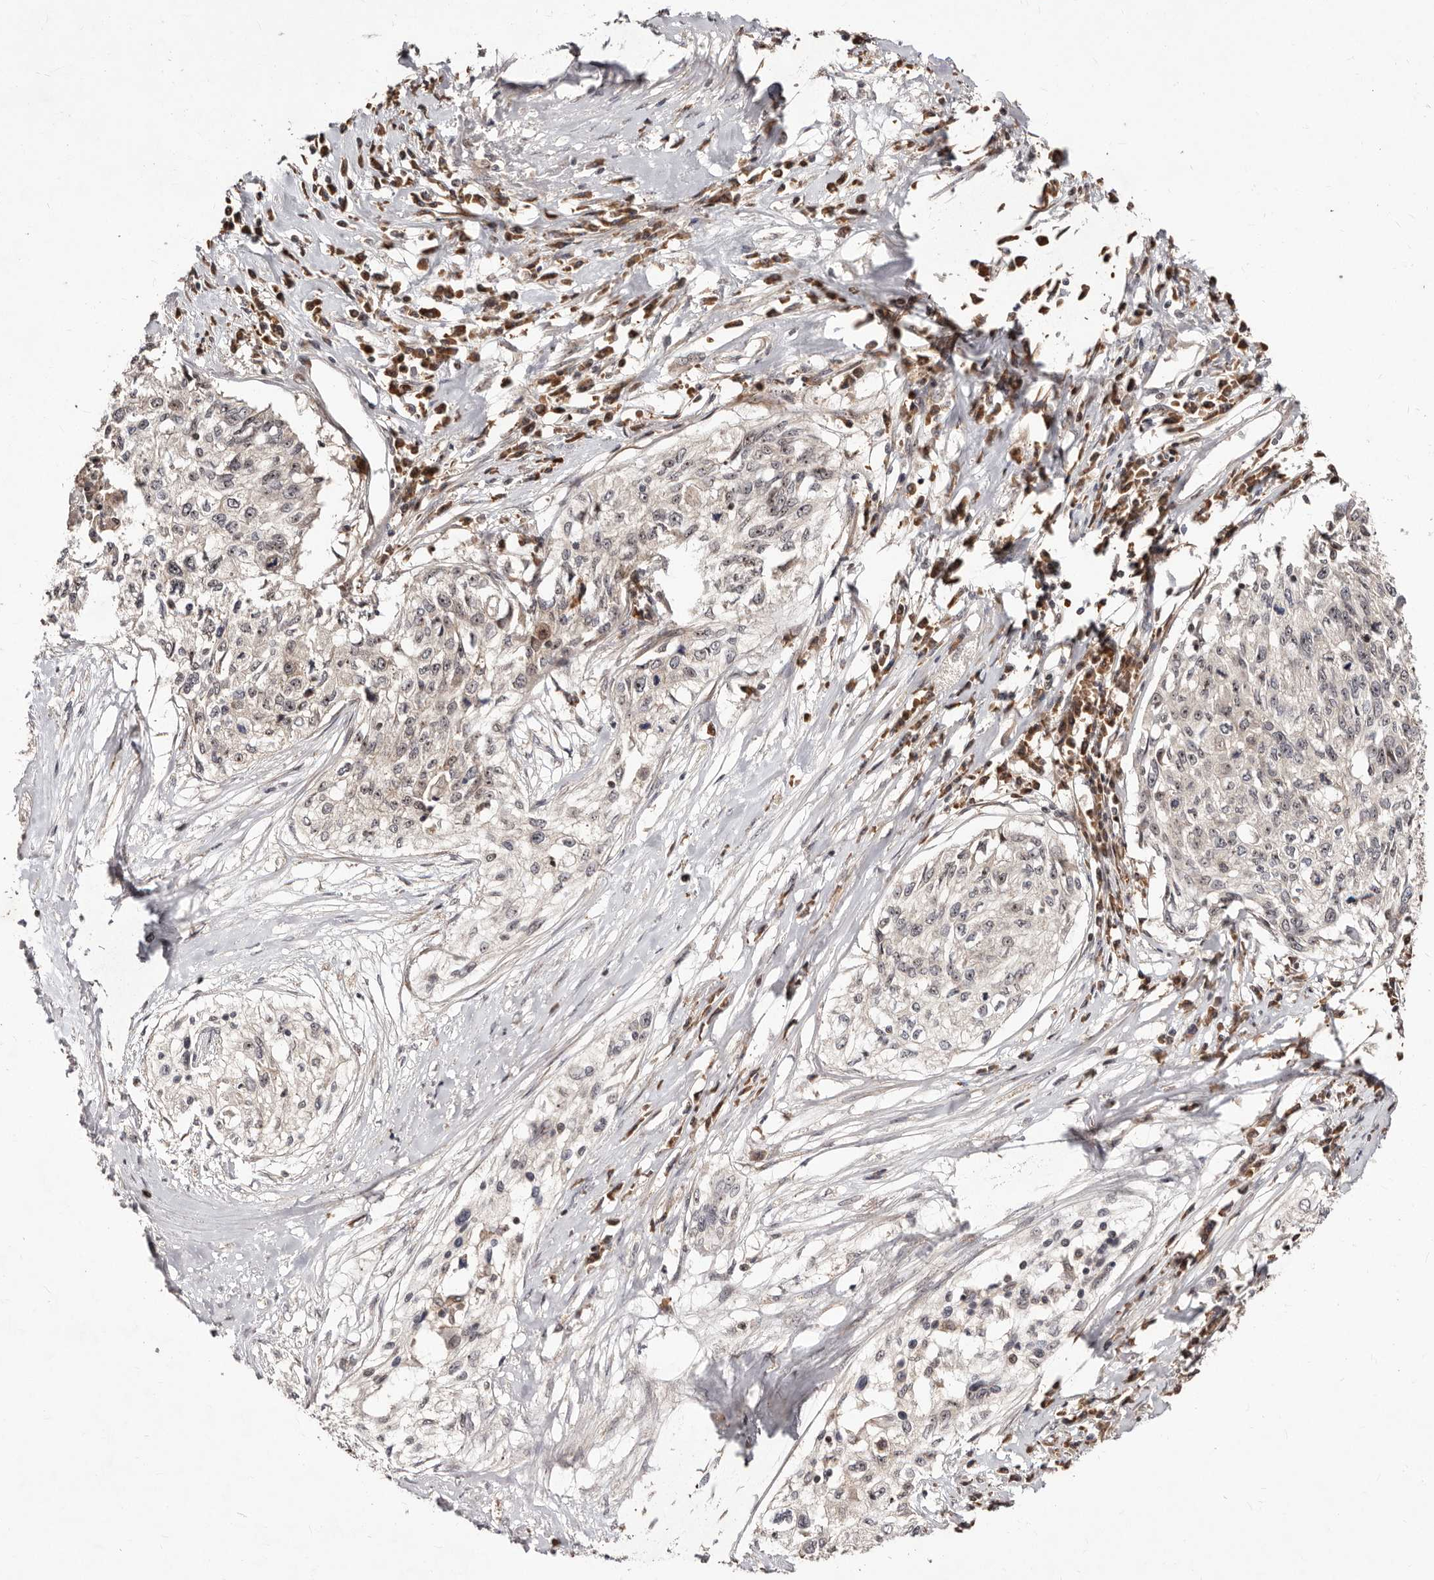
{"staining": {"intensity": "negative", "quantity": "none", "location": "none"}, "tissue": "cervical cancer", "cell_type": "Tumor cells", "image_type": "cancer", "snomed": [{"axis": "morphology", "description": "Squamous cell carcinoma, NOS"}, {"axis": "topography", "description": "Cervix"}], "caption": "Tumor cells are negative for brown protein staining in cervical cancer (squamous cell carcinoma).", "gene": "APOL6", "patient": {"sex": "female", "age": 57}}